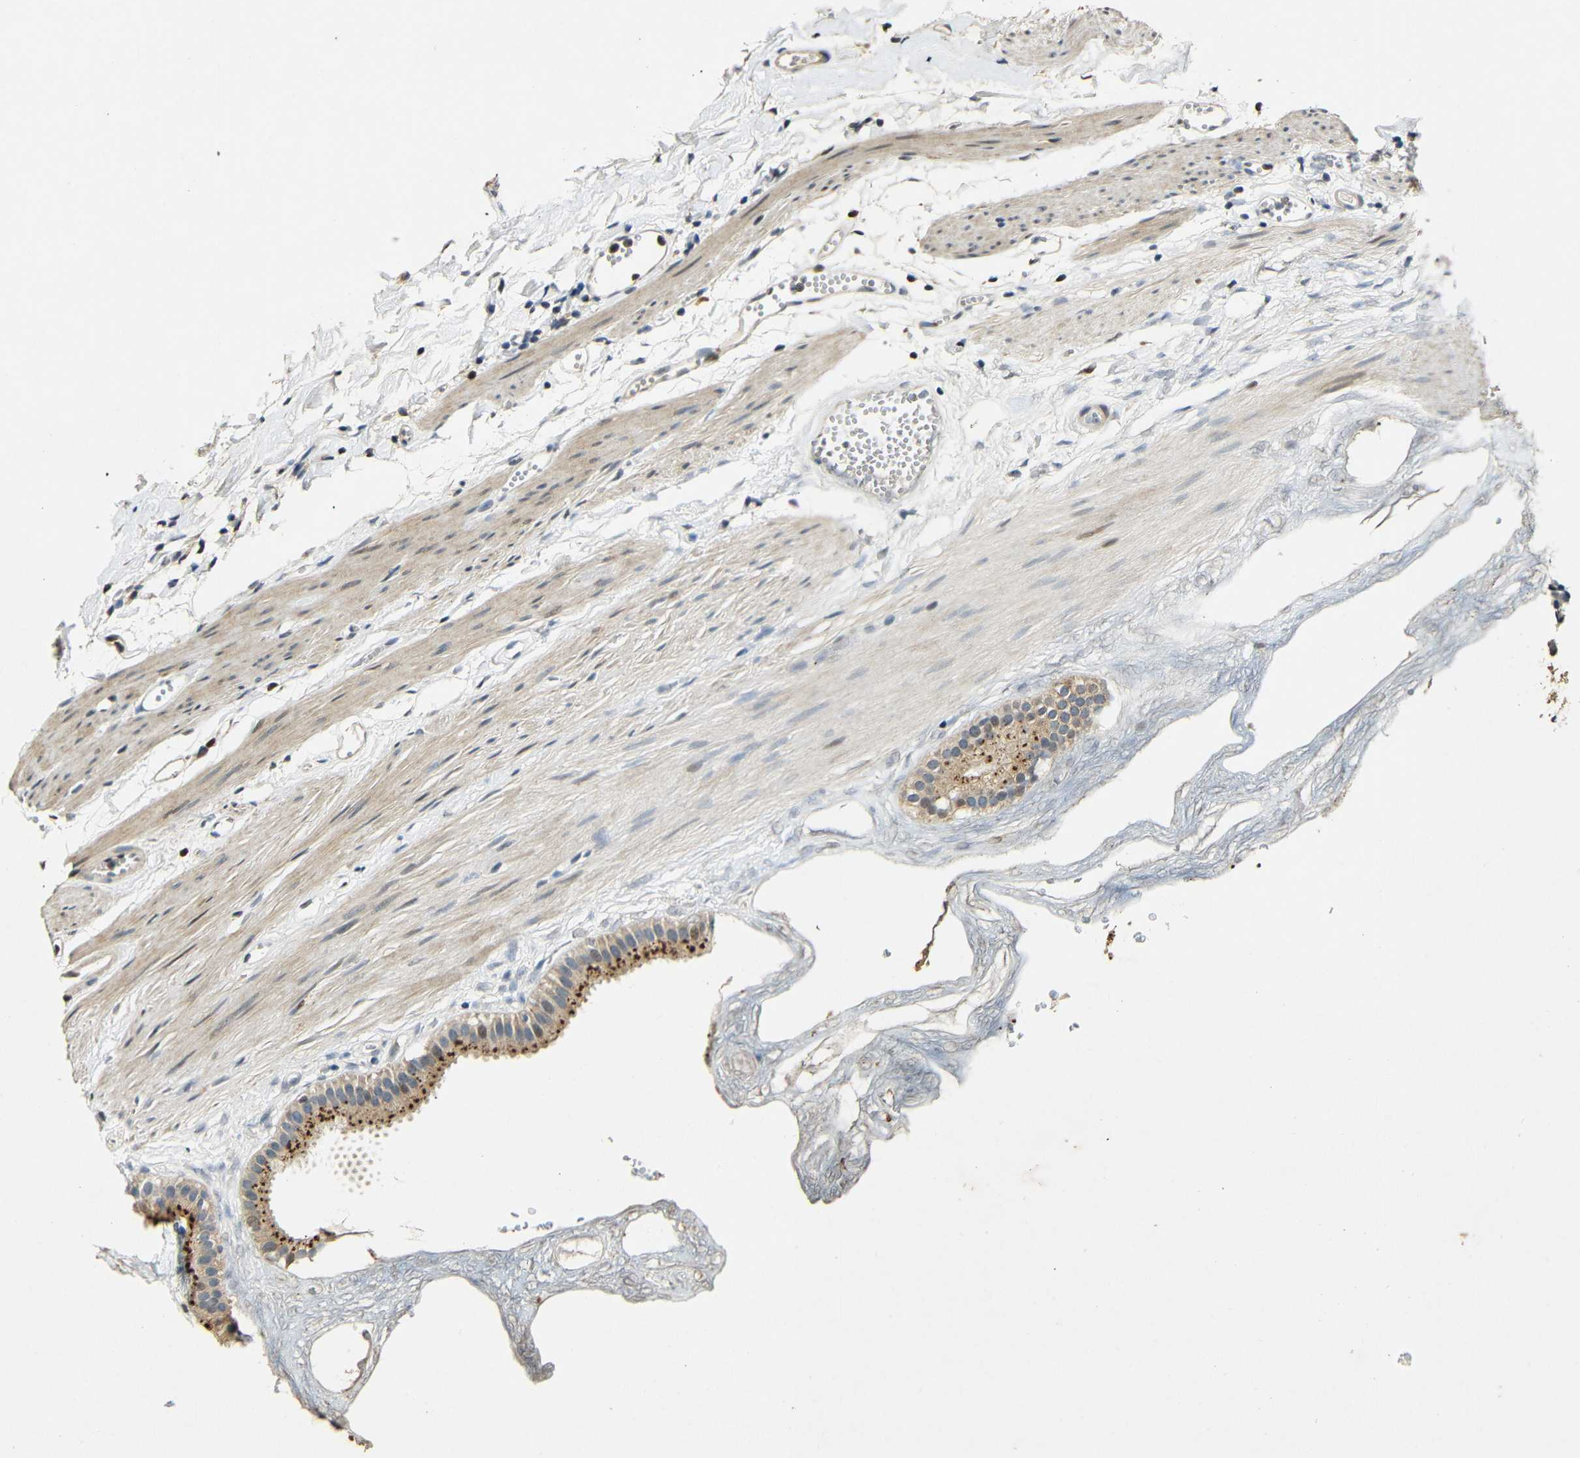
{"staining": {"intensity": "moderate", "quantity": ">75%", "location": "cytoplasmic/membranous"}, "tissue": "gallbladder", "cell_type": "Glandular cells", "image_type": "normal", "snomed": [{"axis": "morphology", "description": "Normal tissue, NOS"}, {"axis": "topography", "description": "Gallbladder"}], "caption": "Gallbladder stained for a protein displays moderate cytoplasmic/membranous positivity in glandular cells. (DAB (3,3'-diaminobenzidine) IHC with brightfield microscopy, high magnification).", "gene": "KAZALD1", "patient": {"sex": "female", "age": 64}}